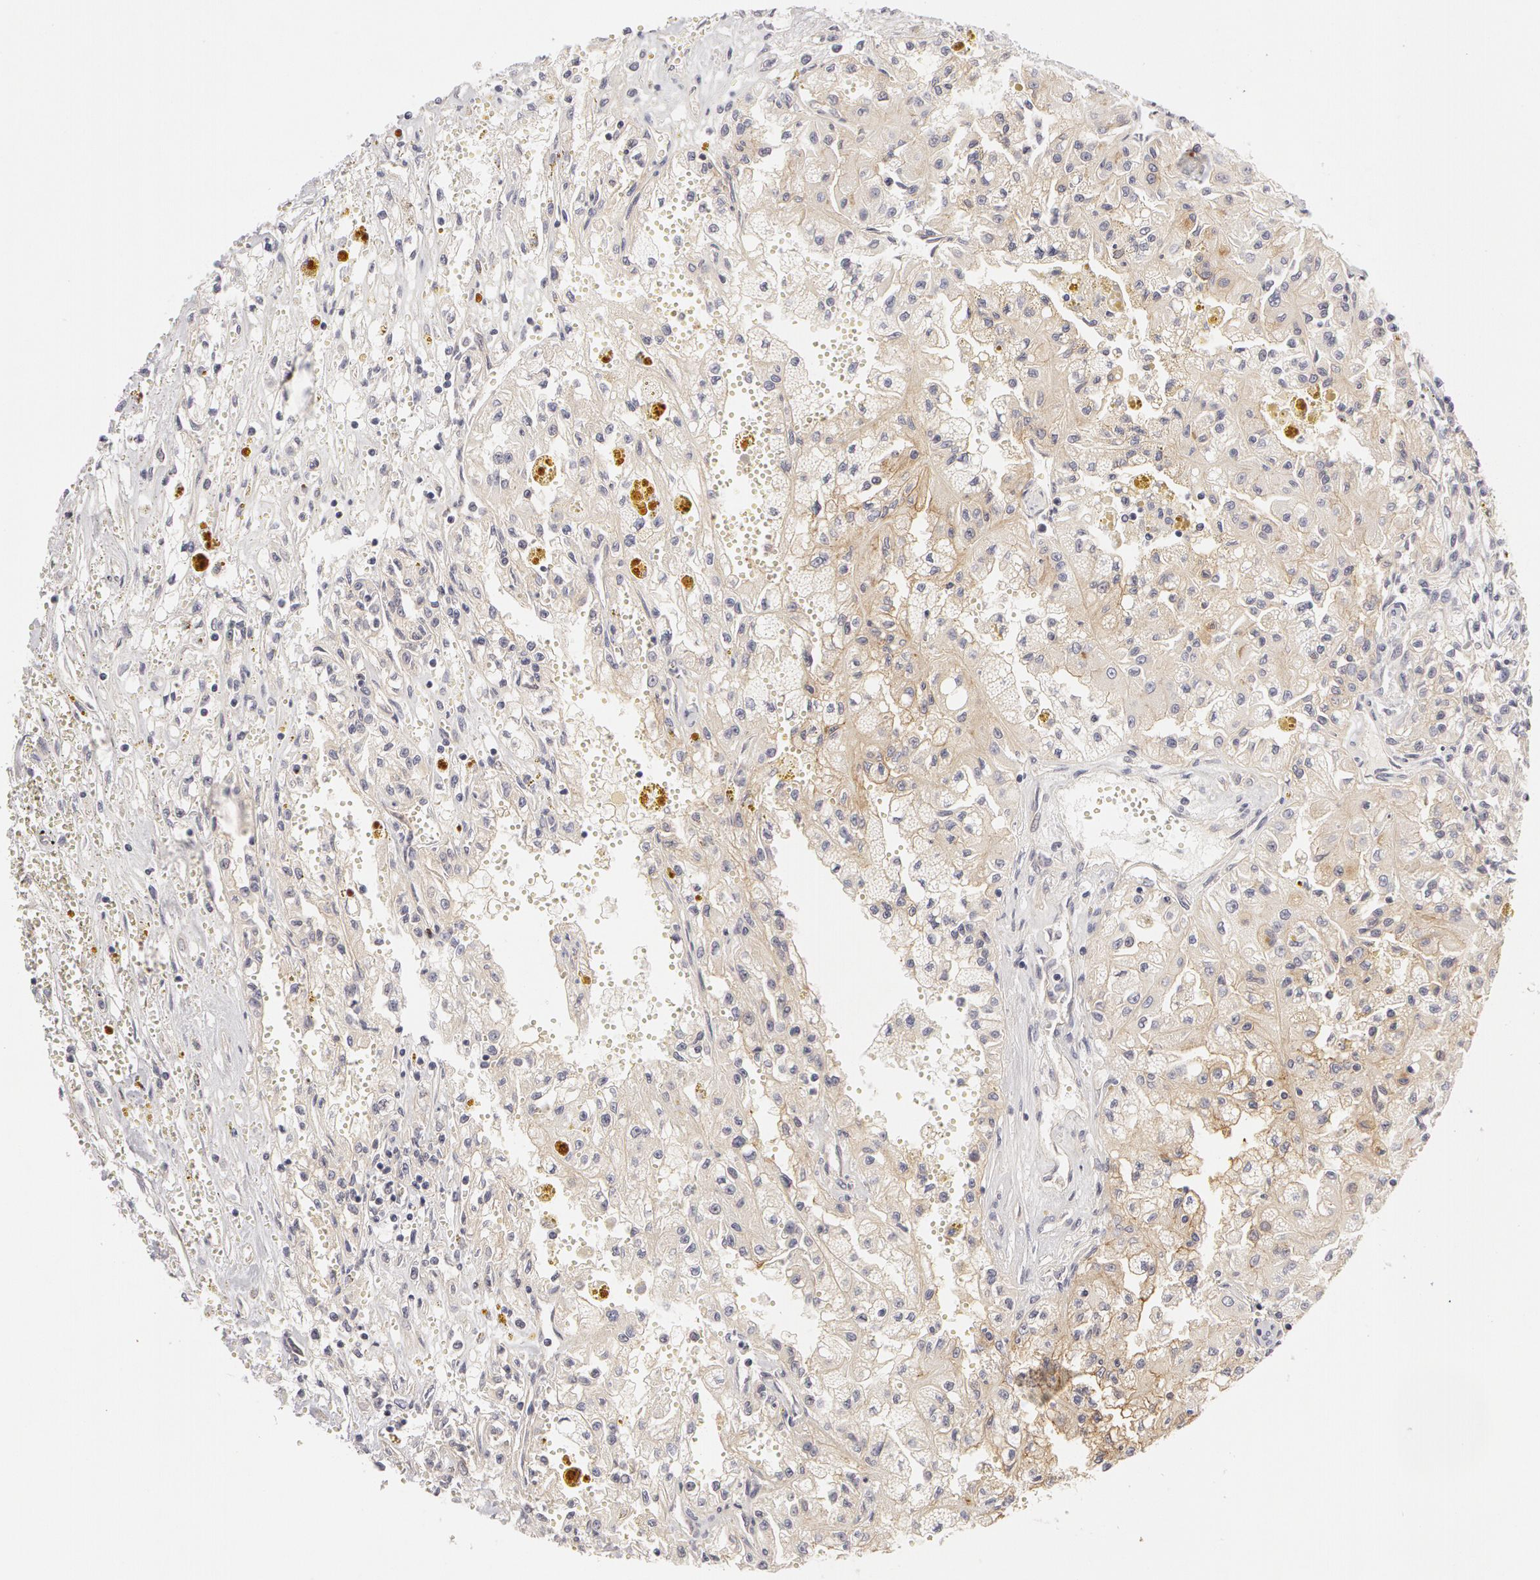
{"staining": {"intensity": "moderate", "quantity": "25%-75%", "location": "cytoplasmic/membranous"}, "tissue": "renal cancer", "cell_type": "Tumor cells", "image_type": "cancer", "snomed": [{"axis": "morphology", "description": "Adenocarcinoma, NOS"}, {"axis": "topography", "description": "Kidney"}], "caption": "Renal cancer tissue exhibits moderate cytoplasmic/membranous expression in about 25%-75% of tumor cells, visualized by immunohistochemistry.", "gene": "ABCB1", "patient": {"sex": "male", "age": 78}}